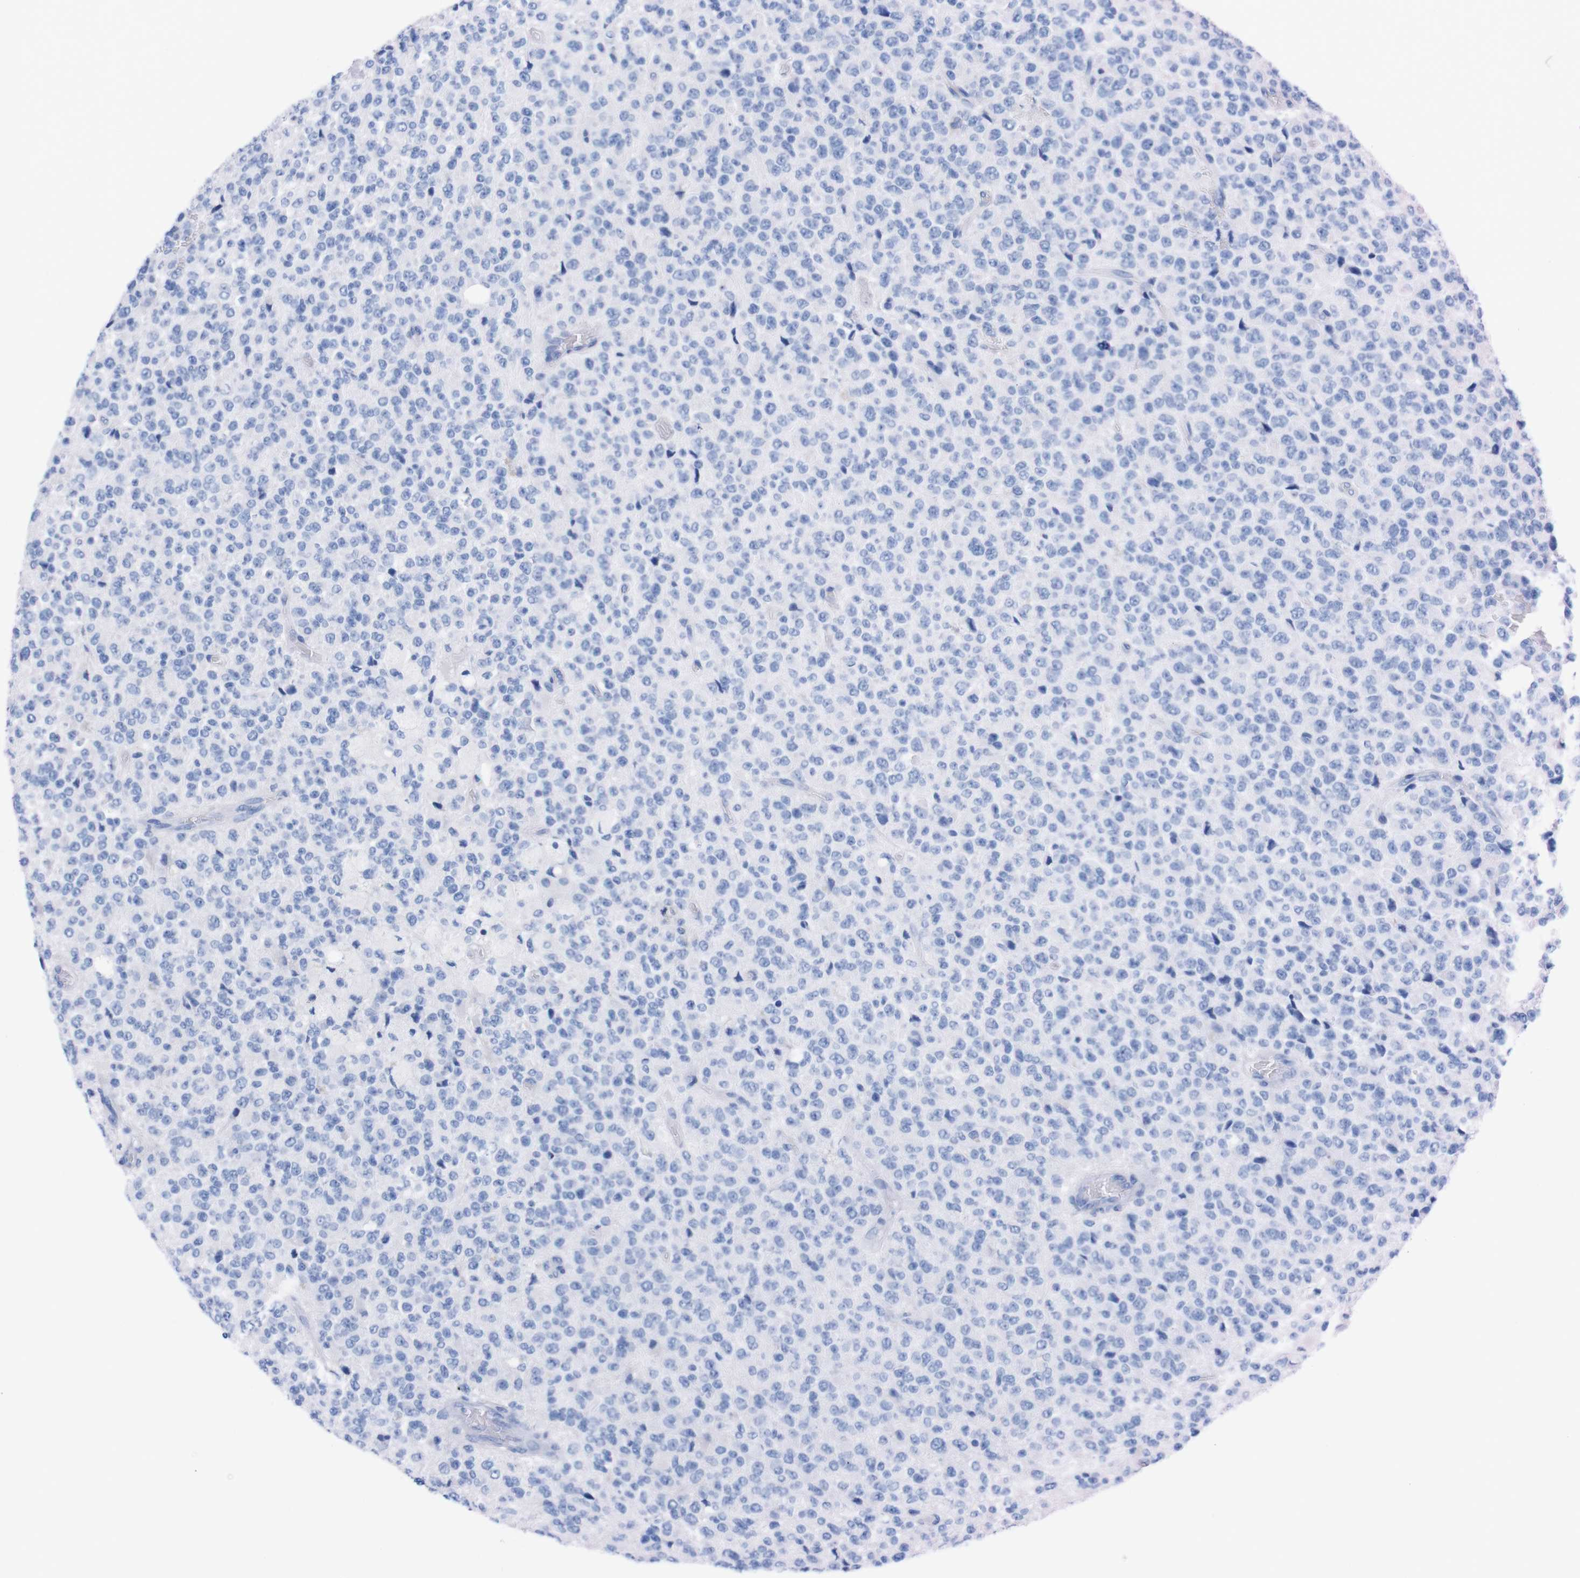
{"staining": {"intensity": "negative", "quantity": "none", "location": "none"}, "tissue": "glioma", "cell_type": "Tumor cells", "image_type": "cancer", "snomed": [{"axis": "morphology", "description": "Glioma, malignant, High grade"}, {"axis": "topography", "description": "pancreas cauda"}], "caption": "This is a micrograph of immunohistochemistry (IHC) staining of glioma, which shows no staining in tumor cells.", "gene": "TMEM243", "patient": {"sex": "male", "age": 60}}